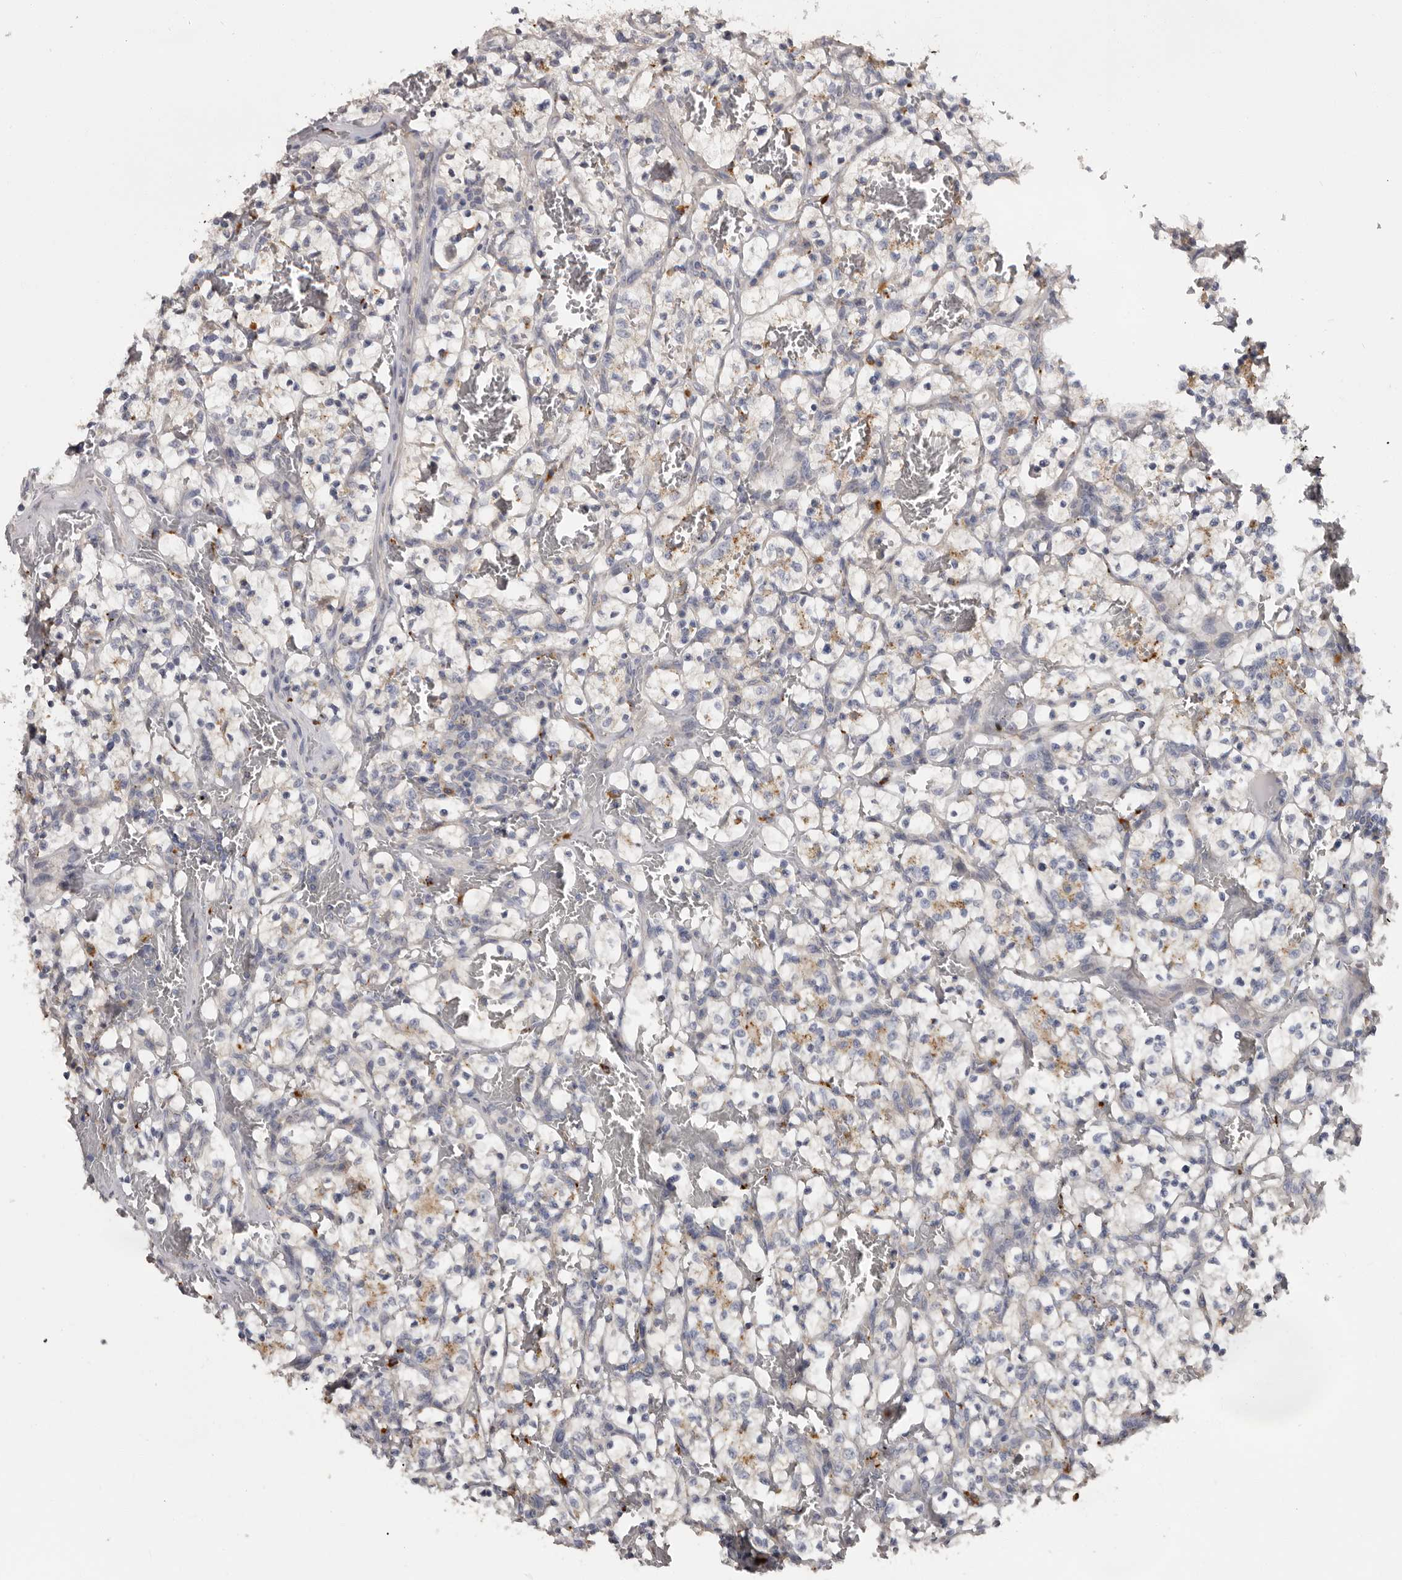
{"staining": {"intensity": "weak", "quantity": "25%-75%", "location": "cytoplasmic/membranous"}, "tissue": "renal cancer", "cell_type": "Tumor cells", "image_type": "cancer", "snomed": [{"axis": "morphology", "description": "Adenocarcinoma, NOS"}, {"axis": "topography", "description": "Kidney"}], "caption": "About 25%-75% of tumor cells in human renal adenocarcinoma demonstrate weak cytoplasmic/membranous protein positivity as visualized by brown immunohistochemical staining.", "gene": "DAP", "patient": {"sex": "female", "age": 57}}